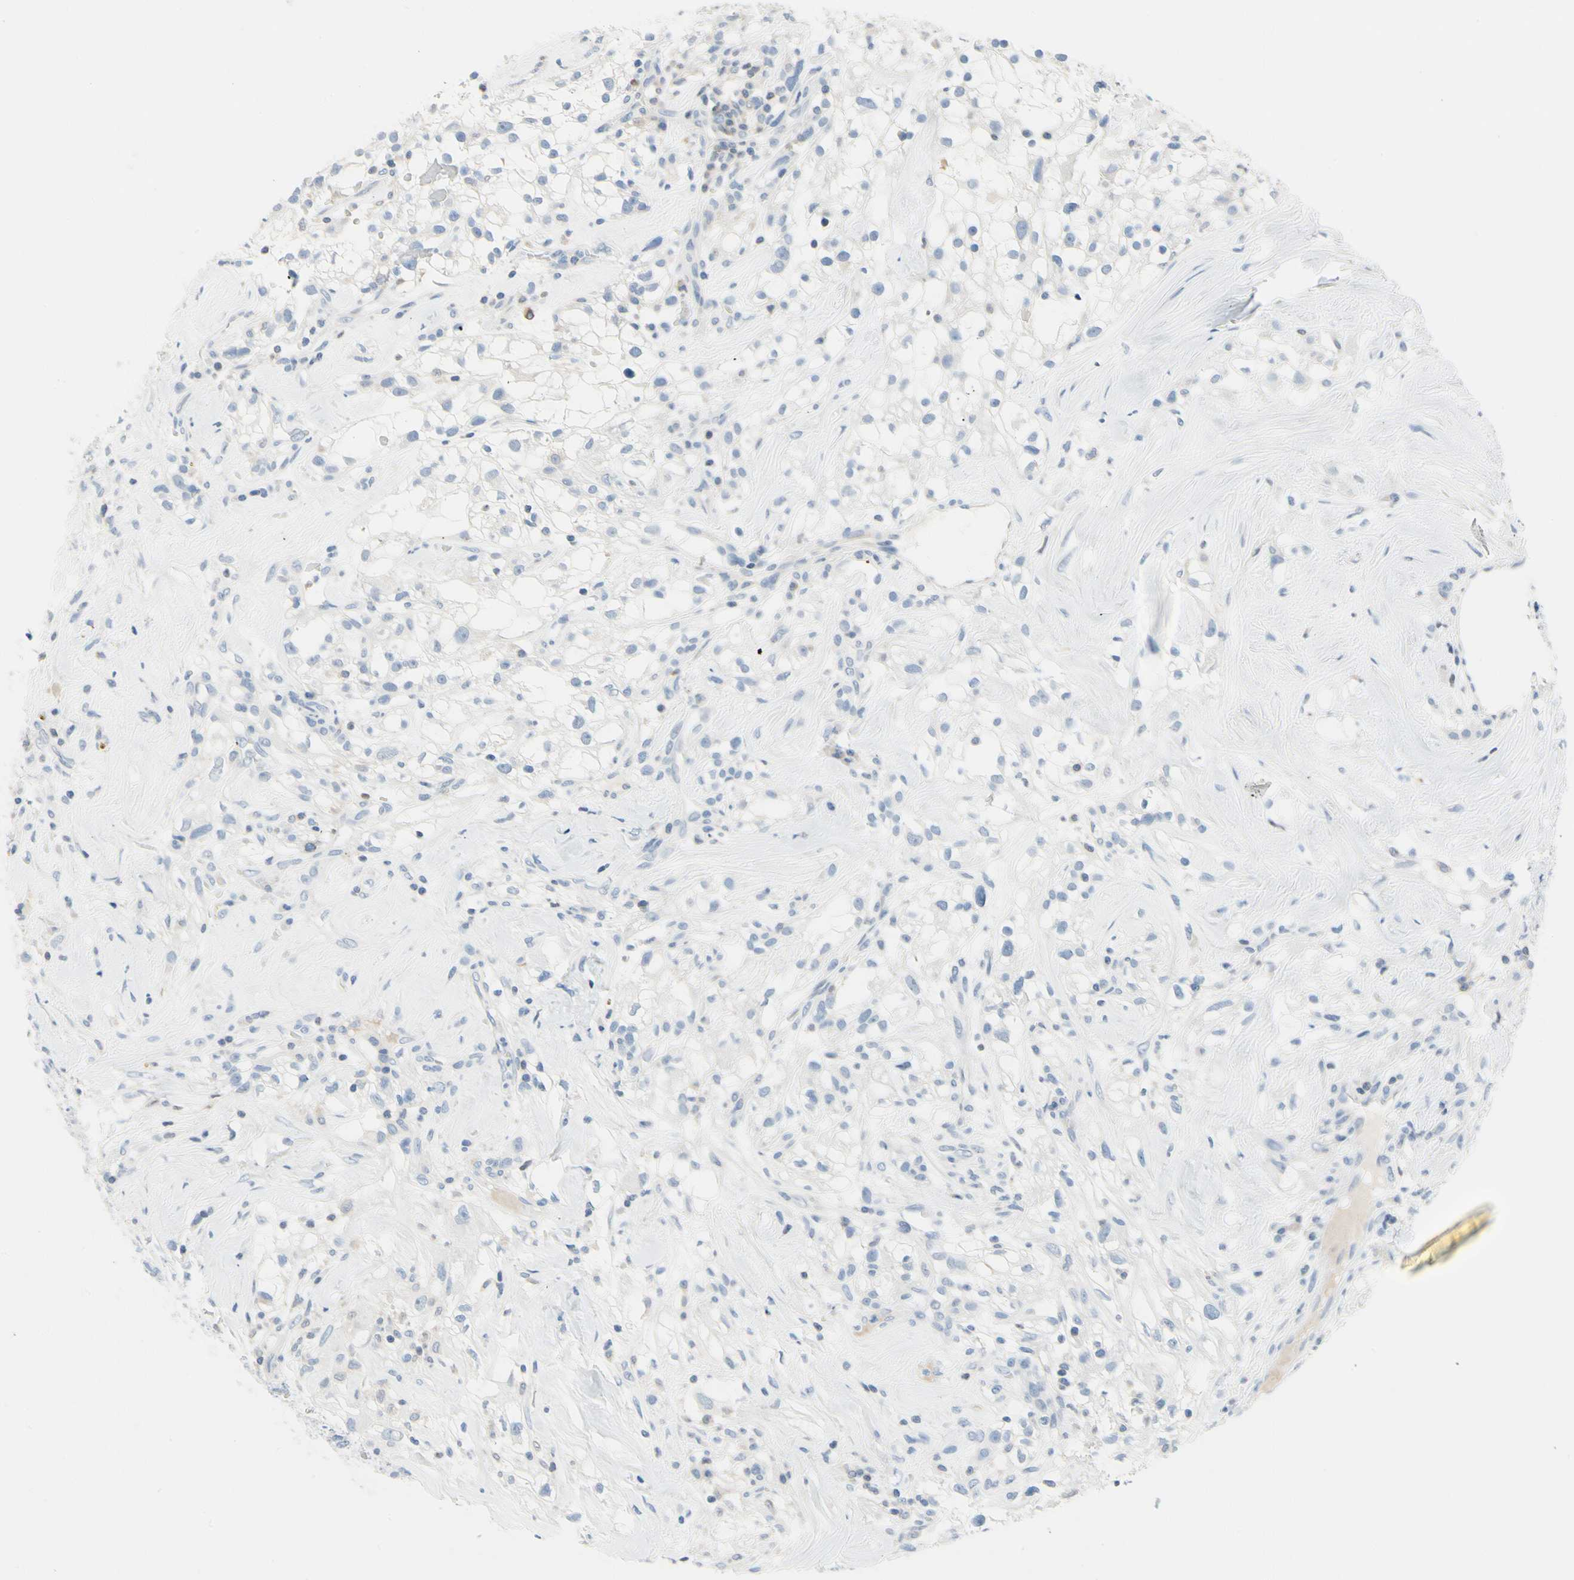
{"staining": {"intensity": "negative", "quantity": "none", "location": "none"}, "tissue": "renal cancer", "cell_type": "Tumor cells", "image_type": "cancer", "snomed": [{"axis": "morphology", "description": "Adenocarcinoma, NOS"}, {"axis": "topography", "description": "Kidney"}], "caption": "Renal adenocarcinoma was stained to show a protein in brown. There is no significant expression in tumor cells. Brightfield microscopy of IHC stained with DAB (3,3'-diaminobenzidine) (brown) and hematoxylin (blue), captured at high magnification.", "gene": "NFATC2", "patient": {"sex": "female", "age": 60}}